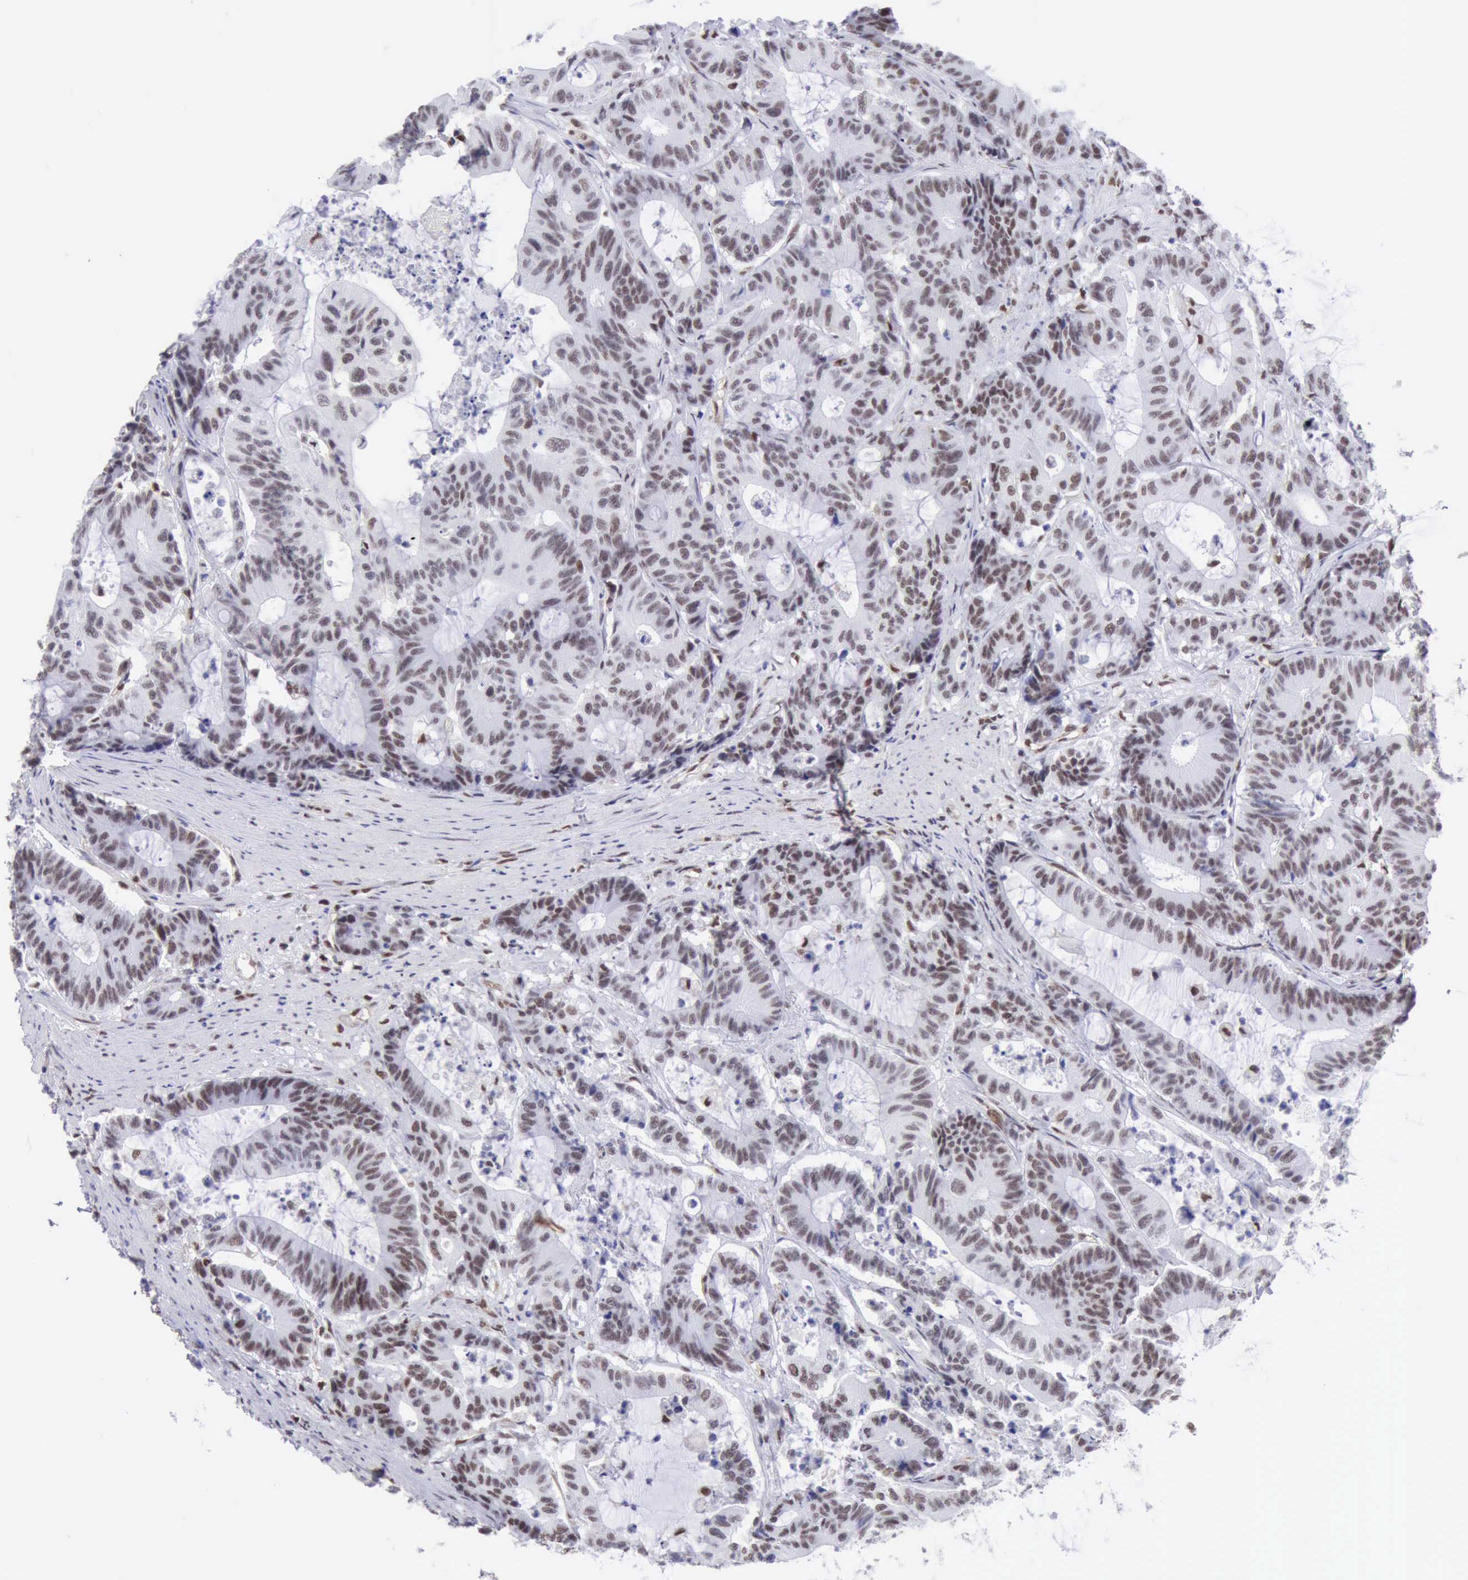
{"staining": {"intensity": "weak", "quantity": ">75%", "location": "nuclear"}, "tissue": "colorectal cancer", "cell_type": "Tumor cells", "image_type": "cancer", "snomed": [{"axis": "morphology", "description": "Adenocarcinoma, NOS"}, {"axis": "topography", "description": "Colon"}], "caption": "Immunohistochemistry staining of colorectal adenocarcinoma, which demonstrates low levels of weak nuclear positivity in approximately >75% of tumor cells indicating weak nuclear protein expression. The staining was performed using DAB (3,3'-diaminobenzidine) (brown) for protein detection and nuclei were counterstained in hematoxylin (blue).", "gene": "ERCC4", "patient": {"sex": "female", "age": 84}}